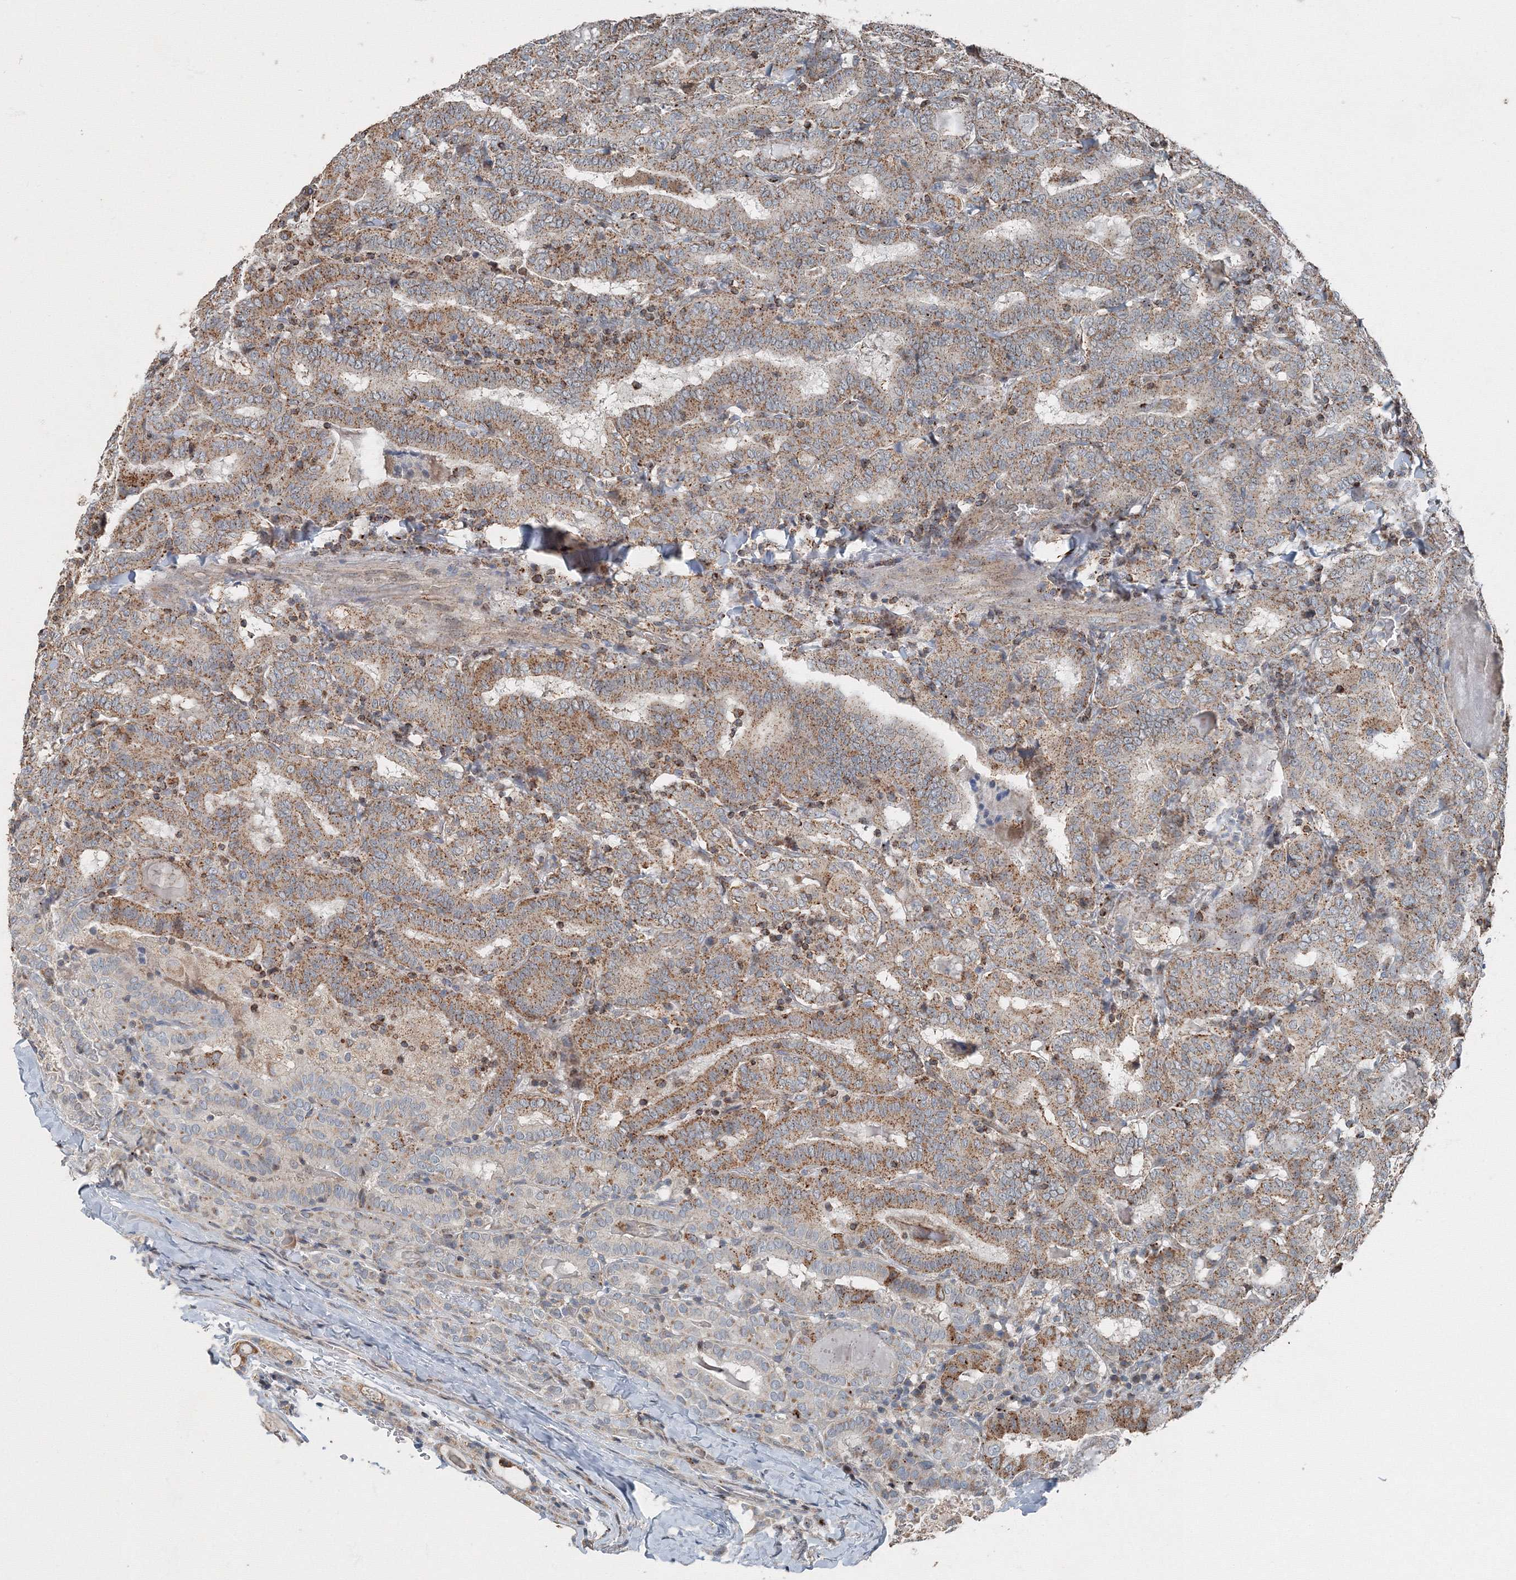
{"staining": {"intensity": "moderate", "quantity": ">75%", "location": "cytoplasmic/membranous"}, "tissue": "thyroid cancer", "cell_type": "Tumor cells", "image_type": "cancer", "snomed": [{"axis": "morphology", "description": "Papillary adenocarcinoma, NOS"}, {"axis": "topography", "description": "Thyroid gland"}], "caption": "Approximately >75% of tumor cells in thyroid papillary adenocarcinoma exhibit moderate cytoplasmic/membranous protein staining as visualized by brown immunohistochemical staining.", "gene": "AASDH", "patient": {"sex": "female", "age": 72}}